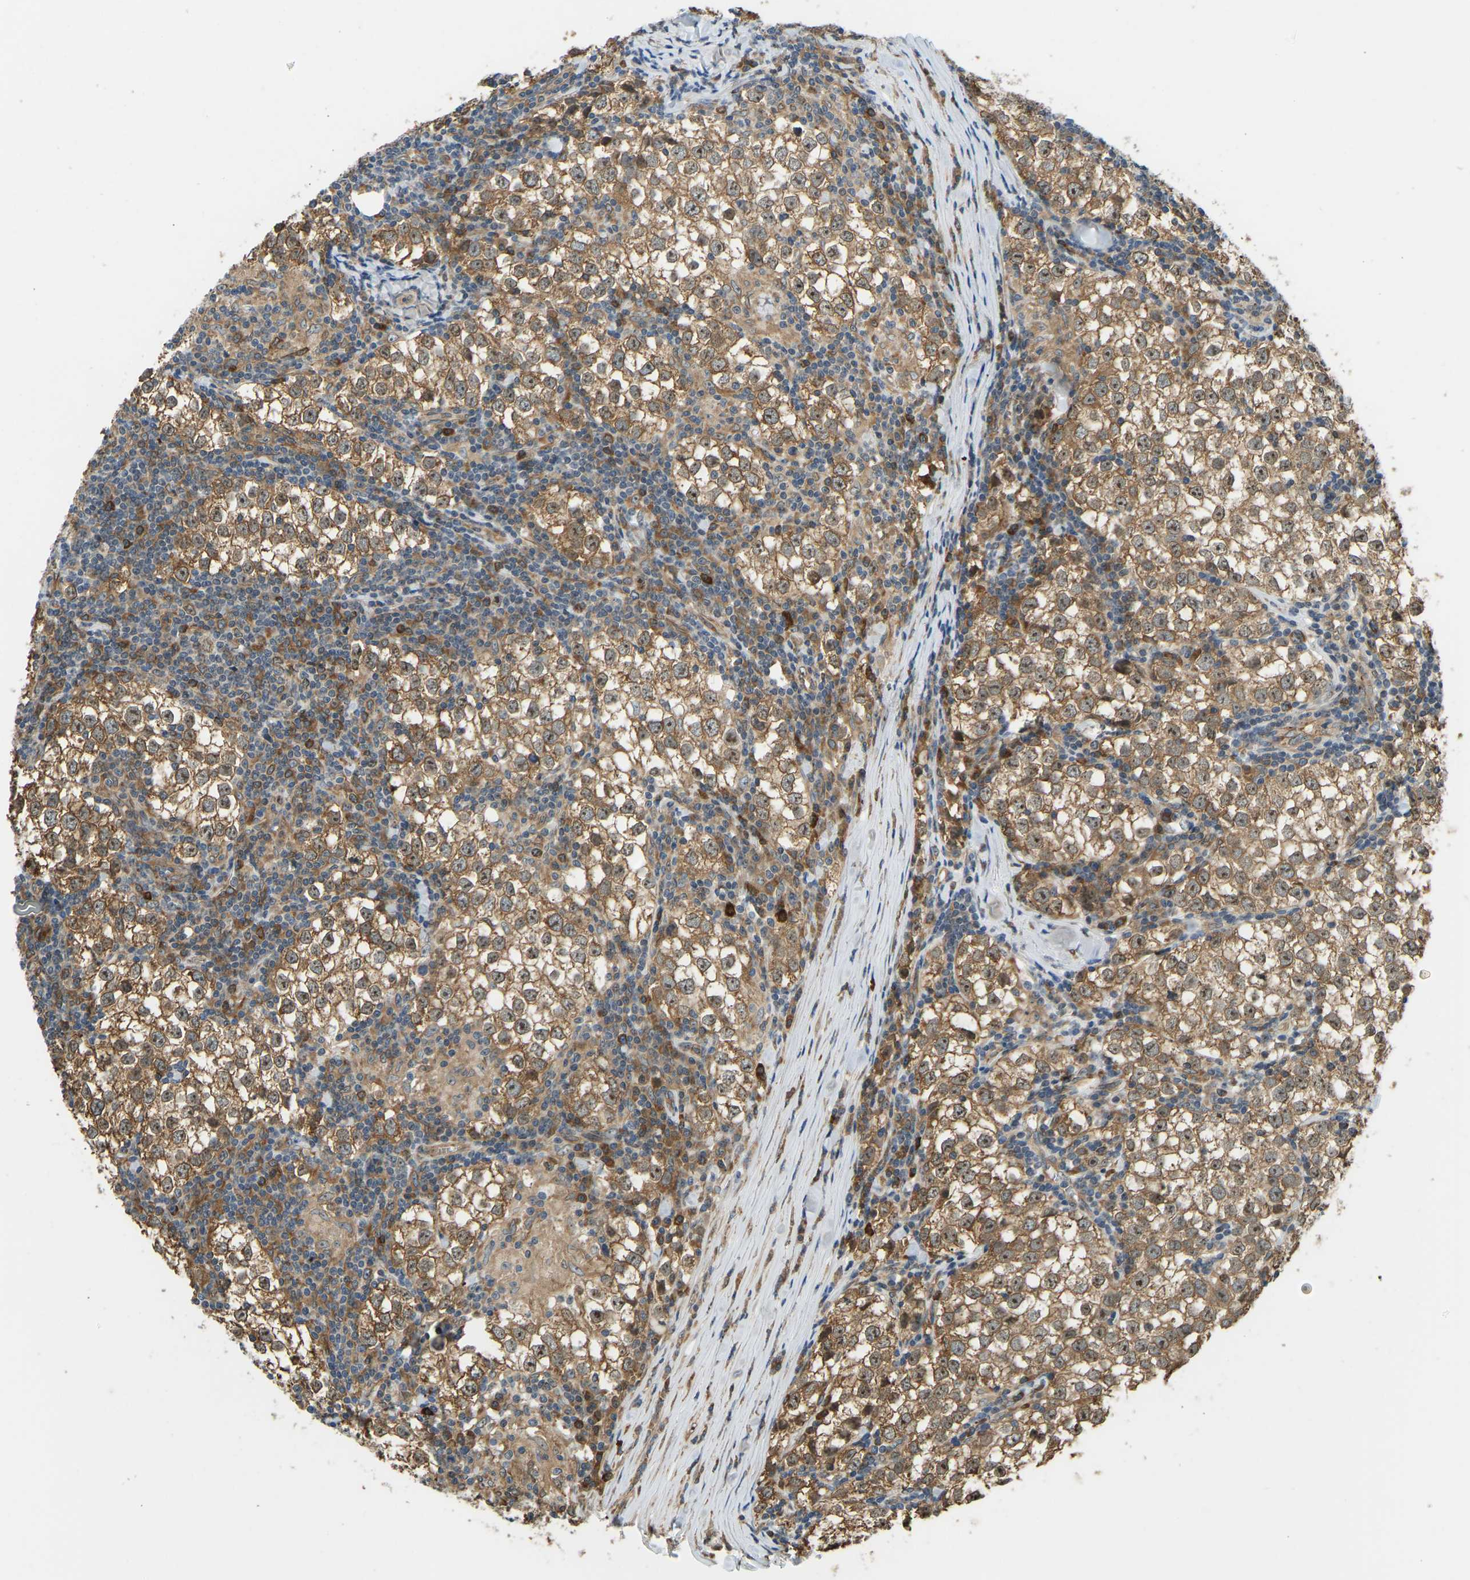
{"staining": {"intensity": "moderate", "quantity": ">75%", "location": "cytoplasmic/membranous,nuclear"}, "tissue": "testis cancer", "cell_type": "Tumor cells", "image_type": "cancer", "snomed": [{"axis": "morphology", "description": "Seminoma, NOS"}, {"axis": "morphology", "description": "Carcinoma, Embryonal, NOS"}, {"axis": "topography", "description": "Testis"}], "caption": "High-magnification brightfield microscopy of testis cancer (seminoma) stained with DAB (3,3'-diaminobenzidine) (brown) and counterstained with hematoxylin (blue). tumor cells exhibit moderate cytoplasmic/membranous and nuclear positivity is appreciated in about>75% of cells. (DAB (3,3'-diaminobenzidine) = brown stain, brightfield microscopy at high magnification).", "gene": "OS9", "patient": {"sex": "male", "age": 36}}